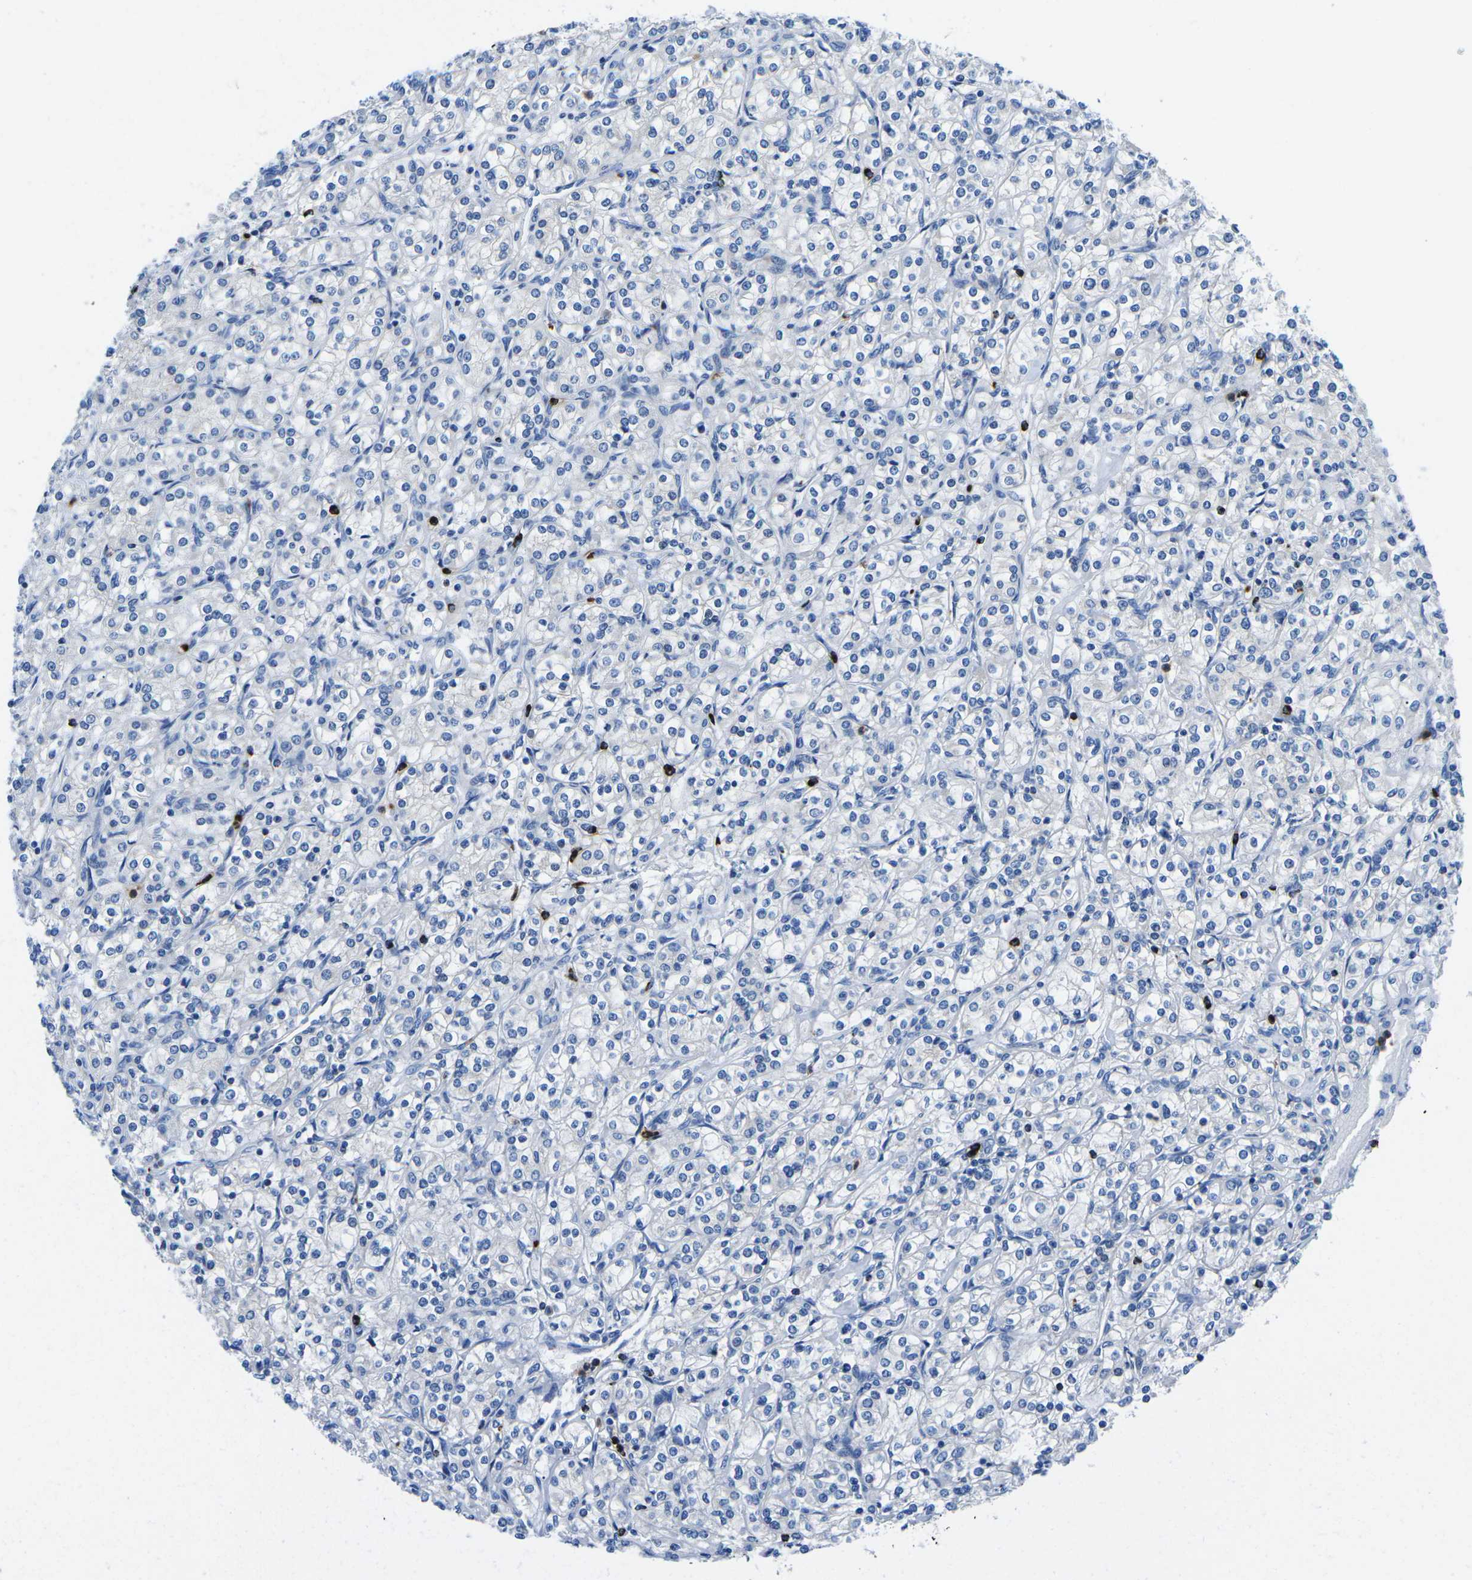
{"staining": {"intensity": "negative", "quantity": "none", "location": "none"}, "tissue": "renal cancer", "cell_type": "Tumor cells", "image_type": "cancer", "snomed": [{"axis": "morphology", "description": "Adenocarcinoma, NOS"}, {"axis": "topography", "description": "Kidney"}], "caption": "Tumor cells are negative for protein expression in human renal cancer. Nuclei are stained in blue.", "gene": "MC4R", "patient": {"sex": "male", "age": 77}}